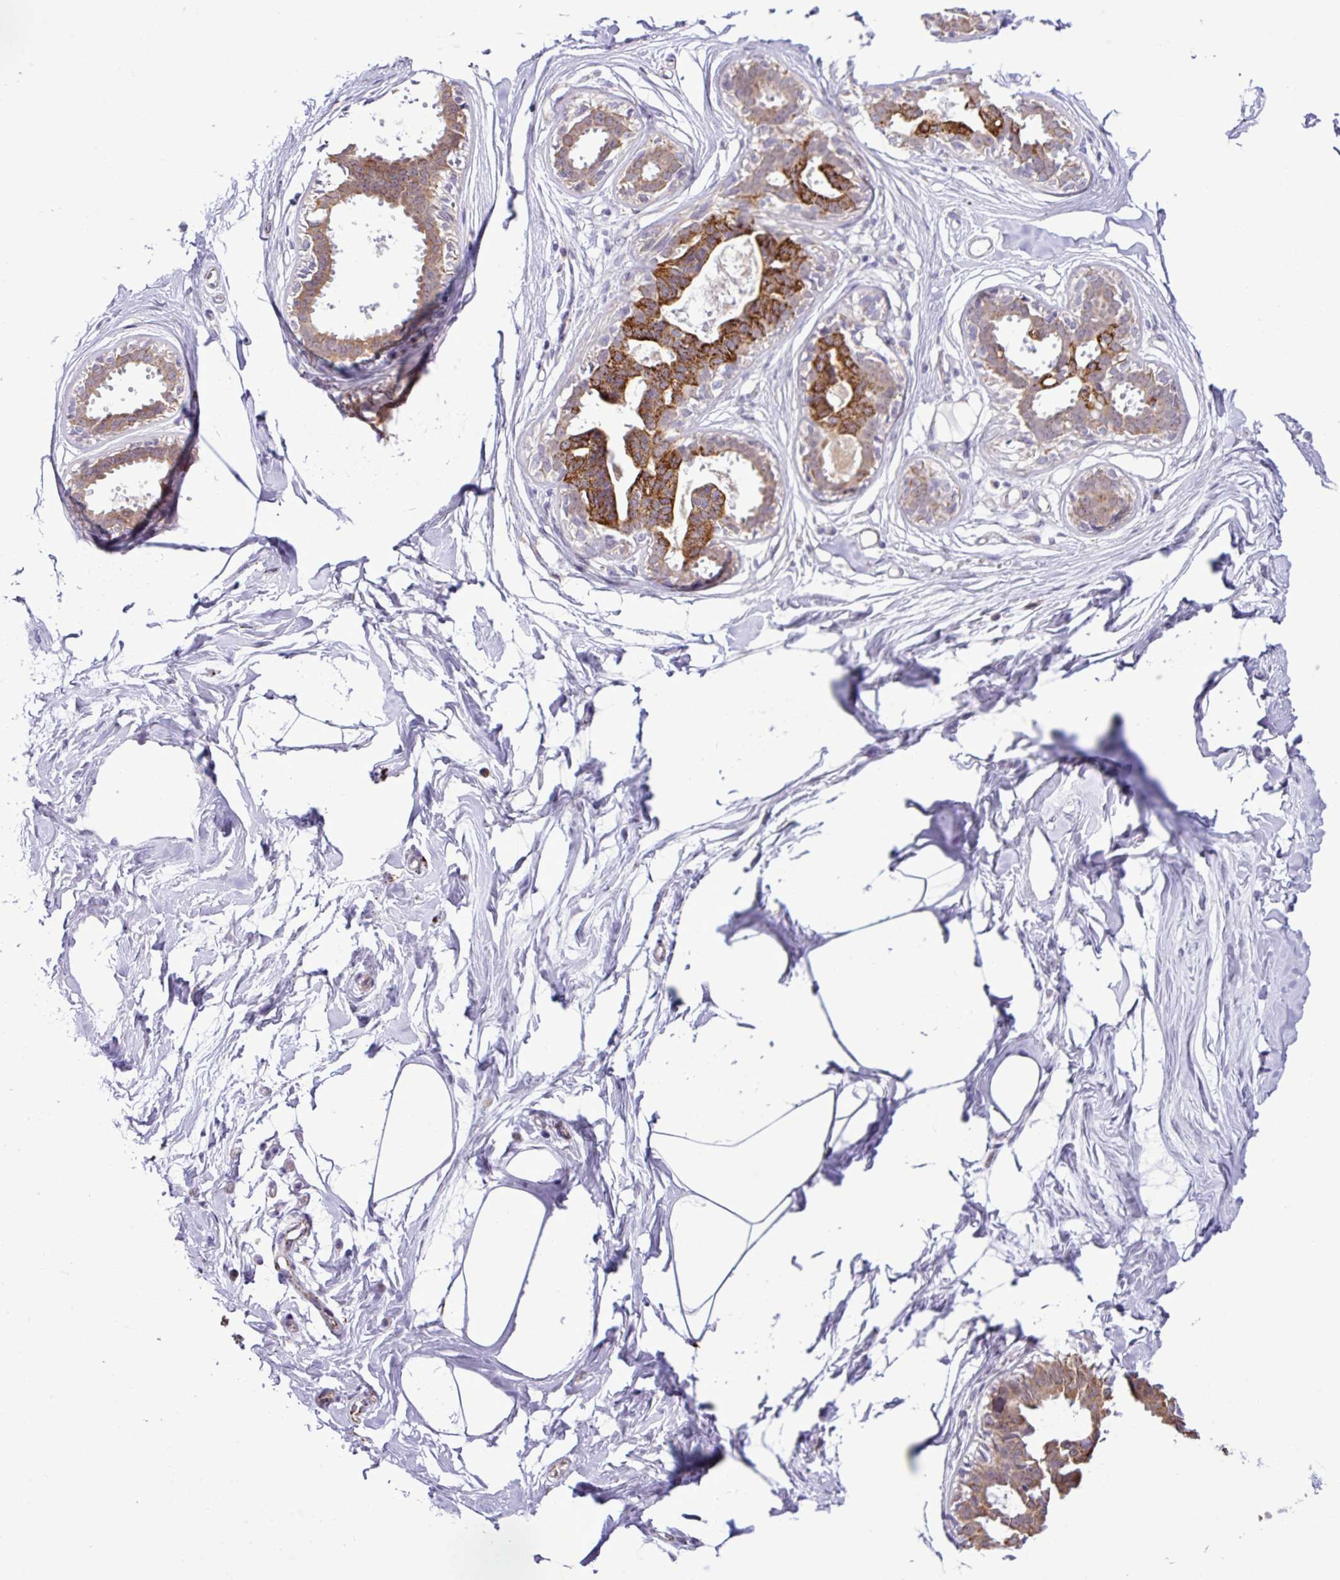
{"staining": {"intensity": "negative", "quantity": "none", "location": "none"}, "tissue": "breast", "cell_type": "Adipocytes", "image_type": "normal", "snomed": [{"axis": "morphology", "description": "Normal tissue, NOS"}, {"axis": "topography", "description": "Breast"}], "caption": "Protein analysis of unremarkable breast shows no significant positivity in adipocytes.", "gene": "SGPP1", "patient": {"sex": "female", "age": 45}}